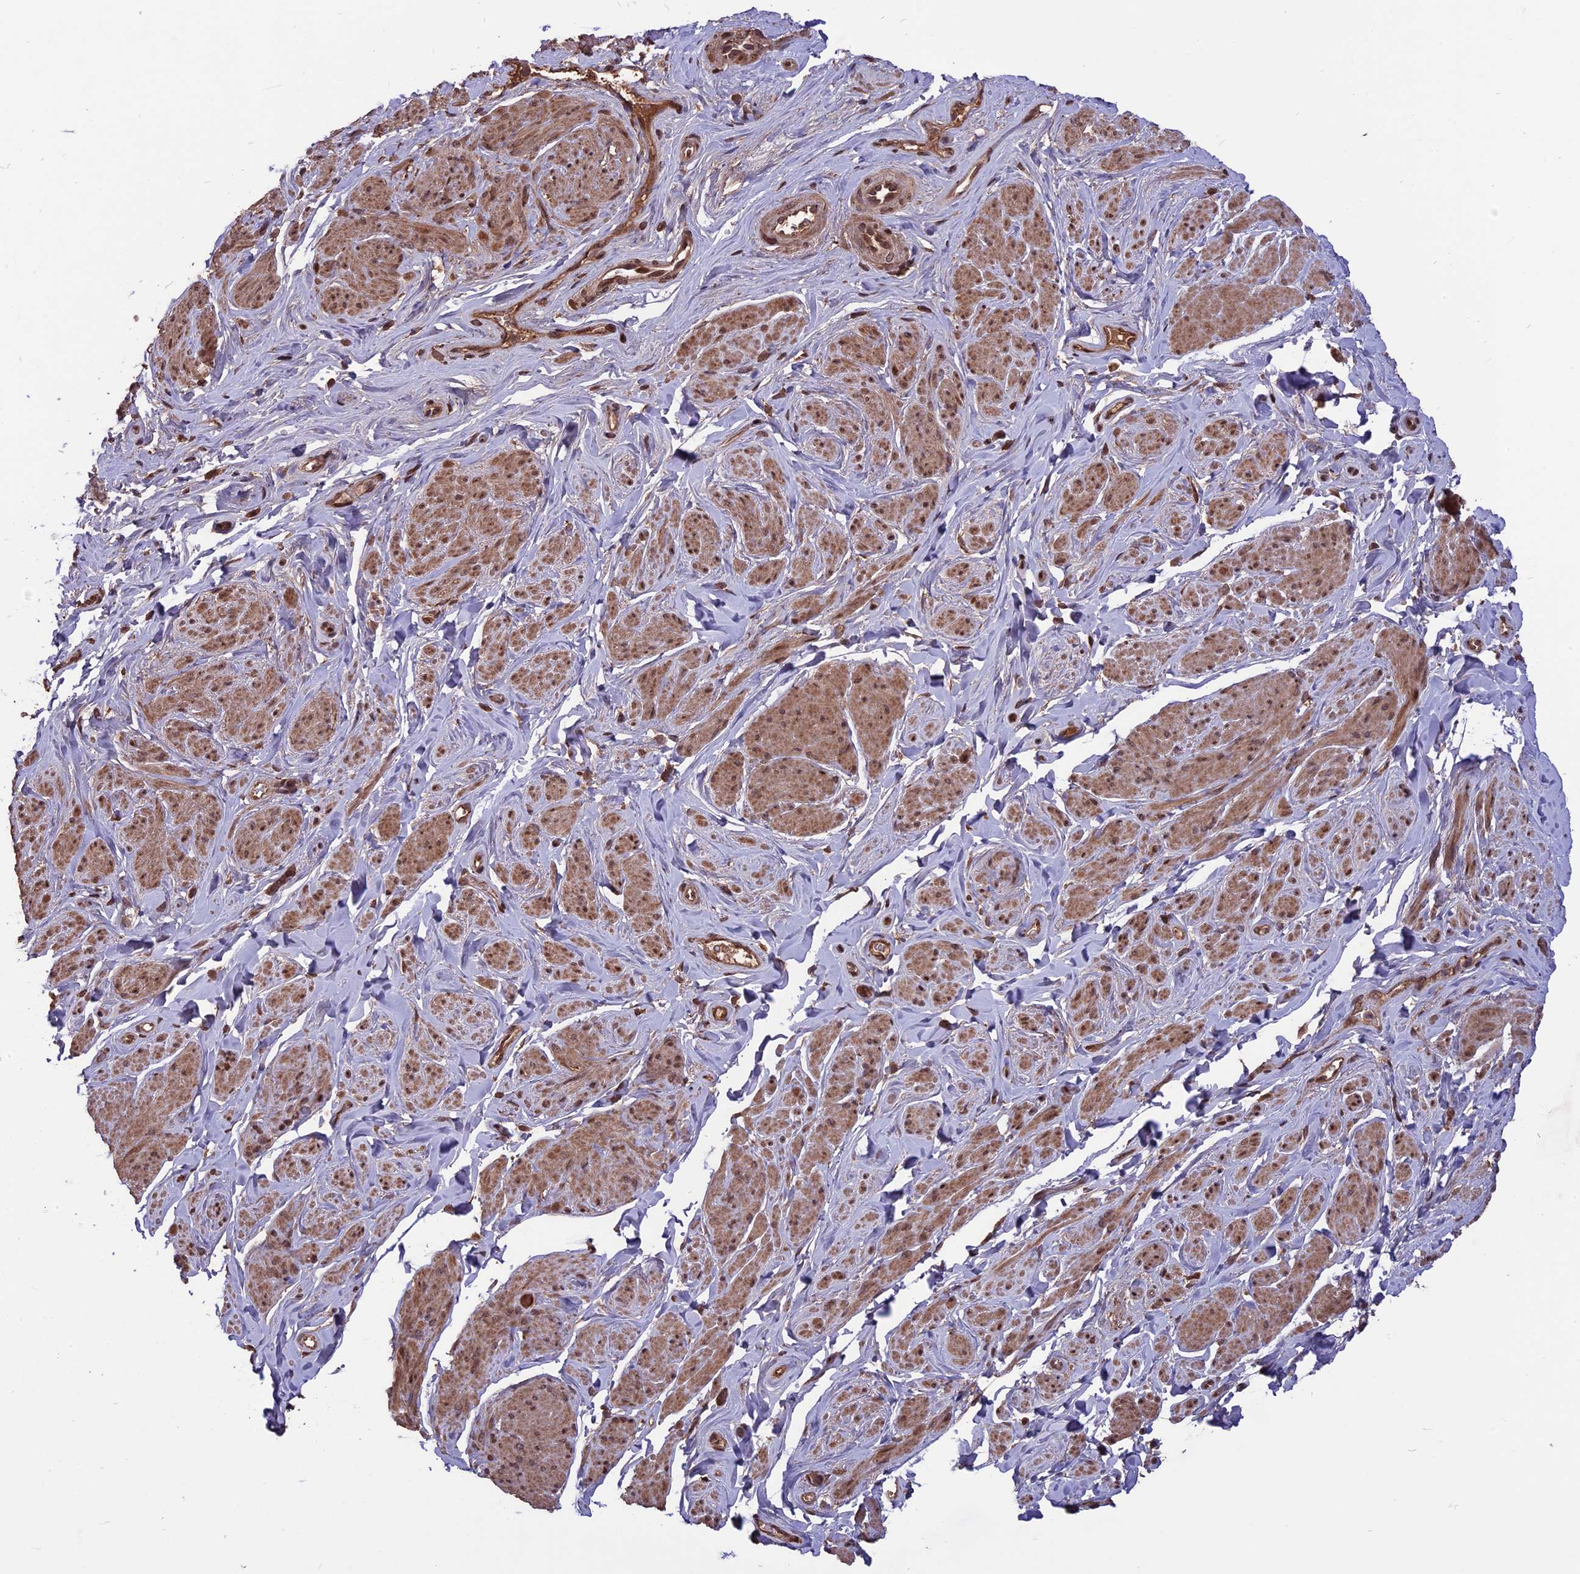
{"staining": {"intensity": "moderate", "quantity": ">75%", "location": "cytoplasmic/membranous,nuclear"}, "tissue": "smooth muscle", "cell_type": "Smooth muscle cells", "image_type": "normal", "snomed": [{"axis": "morphology", "description": "Normal tissue, NOS"}, {"axis": "topography", "description": "Smooth muscle"}, {"axis": "topography", "description": "Peripheral nerve tissue"}], "caption": "Smooth muscle cells show medium levels of moderate cytoplasmic/membranous,nuclear expression in approximately >75% of cells in normal human smooth muscle.", "gene": "ZNF598", "patient": {"sex": "male", "age": 69}}